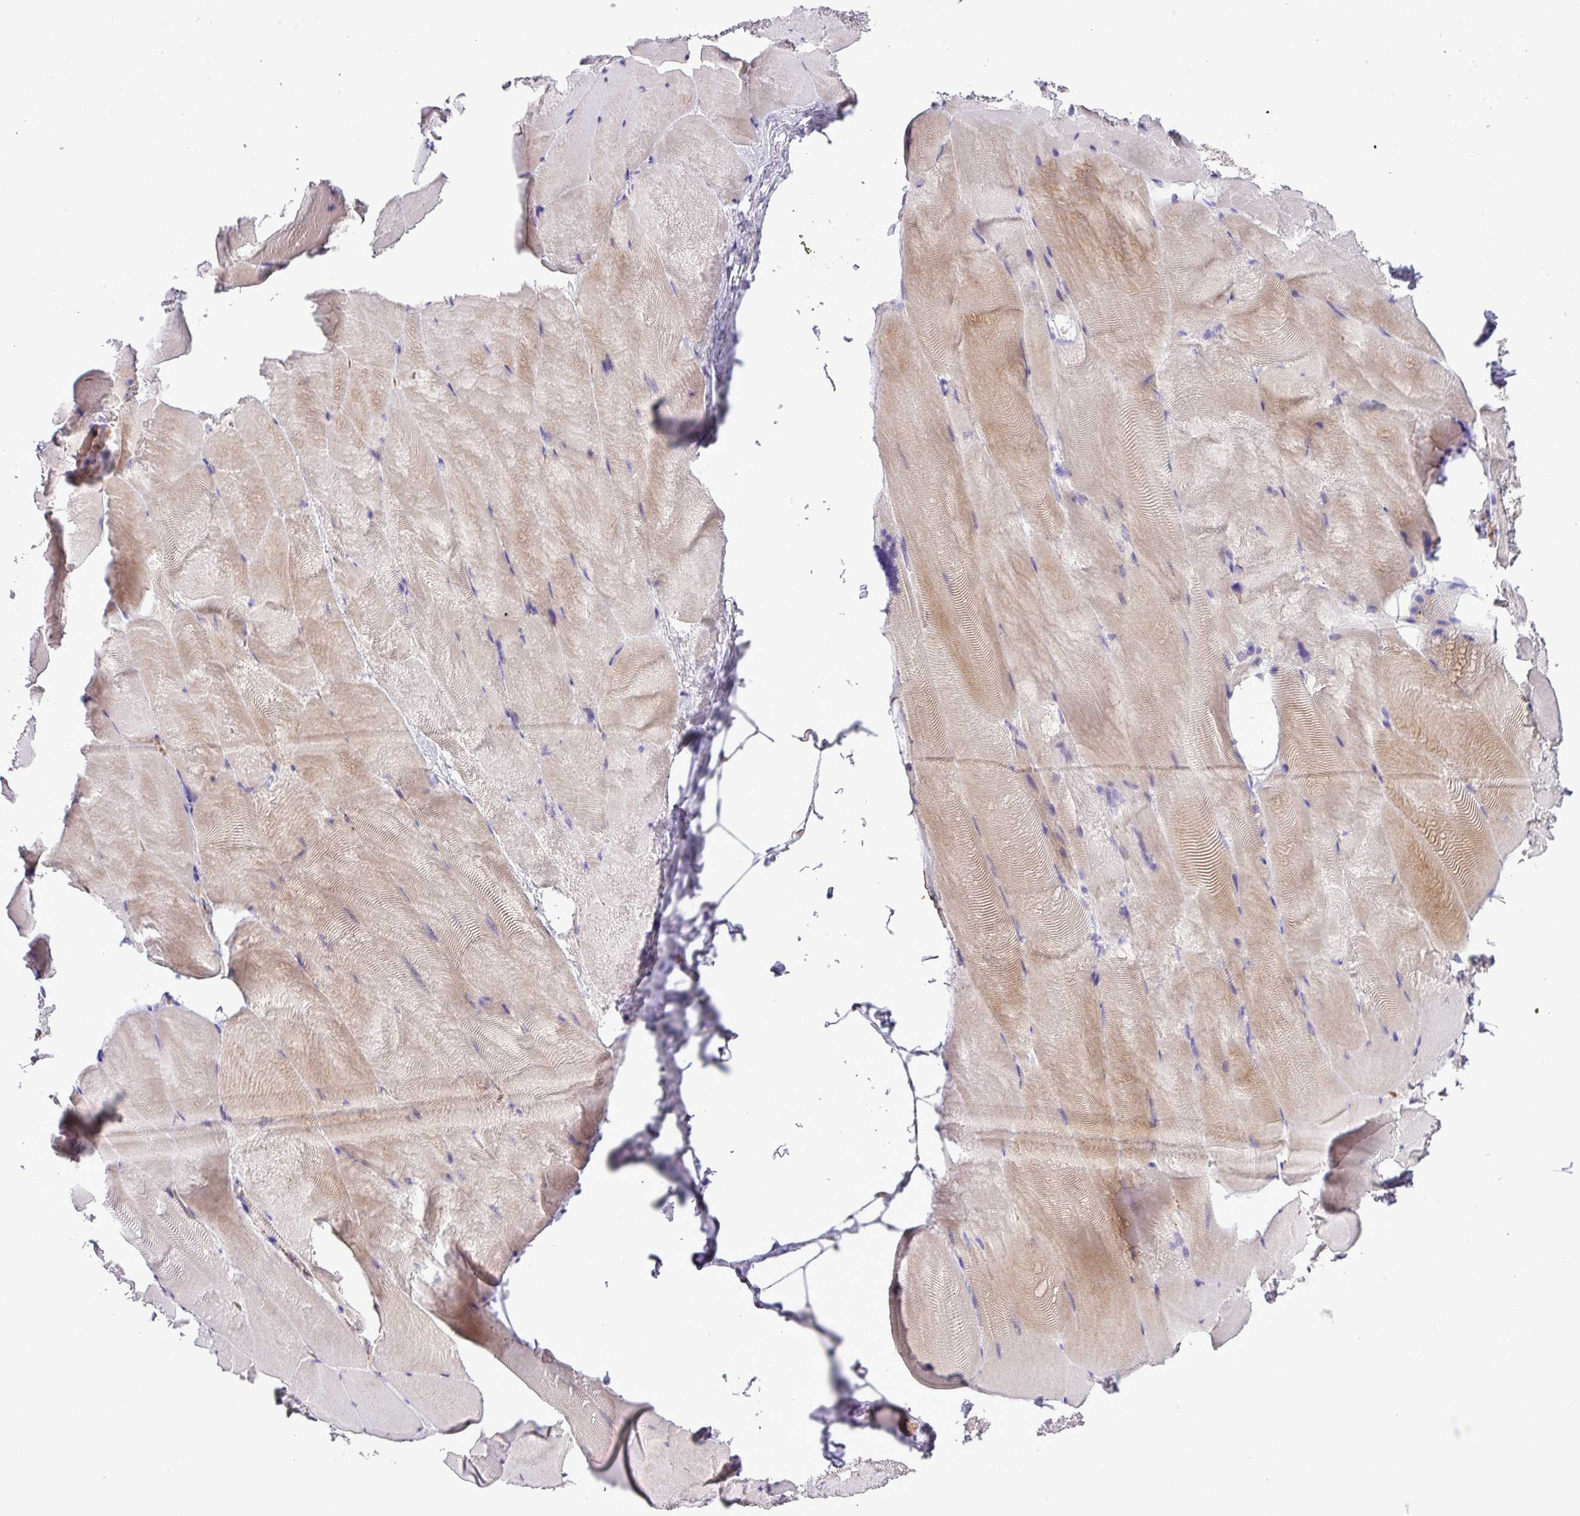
{"staining": {"intensity": "moderate", "quantity": "<25%", "location": "cytoplasmic/membranous"}, "tissue": "skeletal muscle", "cell_type": "Myocytes", "image_type": "normal", "snomed": [{"axis": "morphology", "description": "Normal tissue, NOS"}, {"axis": "topography", "description": "Skeletal muscle"}], "caption": "Protein analysis of unremarkable skeletal muscle shows moderate cytoplasmic/membranous positivity in about <25% of myocytes.", "gene": "MGAT4B", "patient": {"sex": "female", "age": 64}}